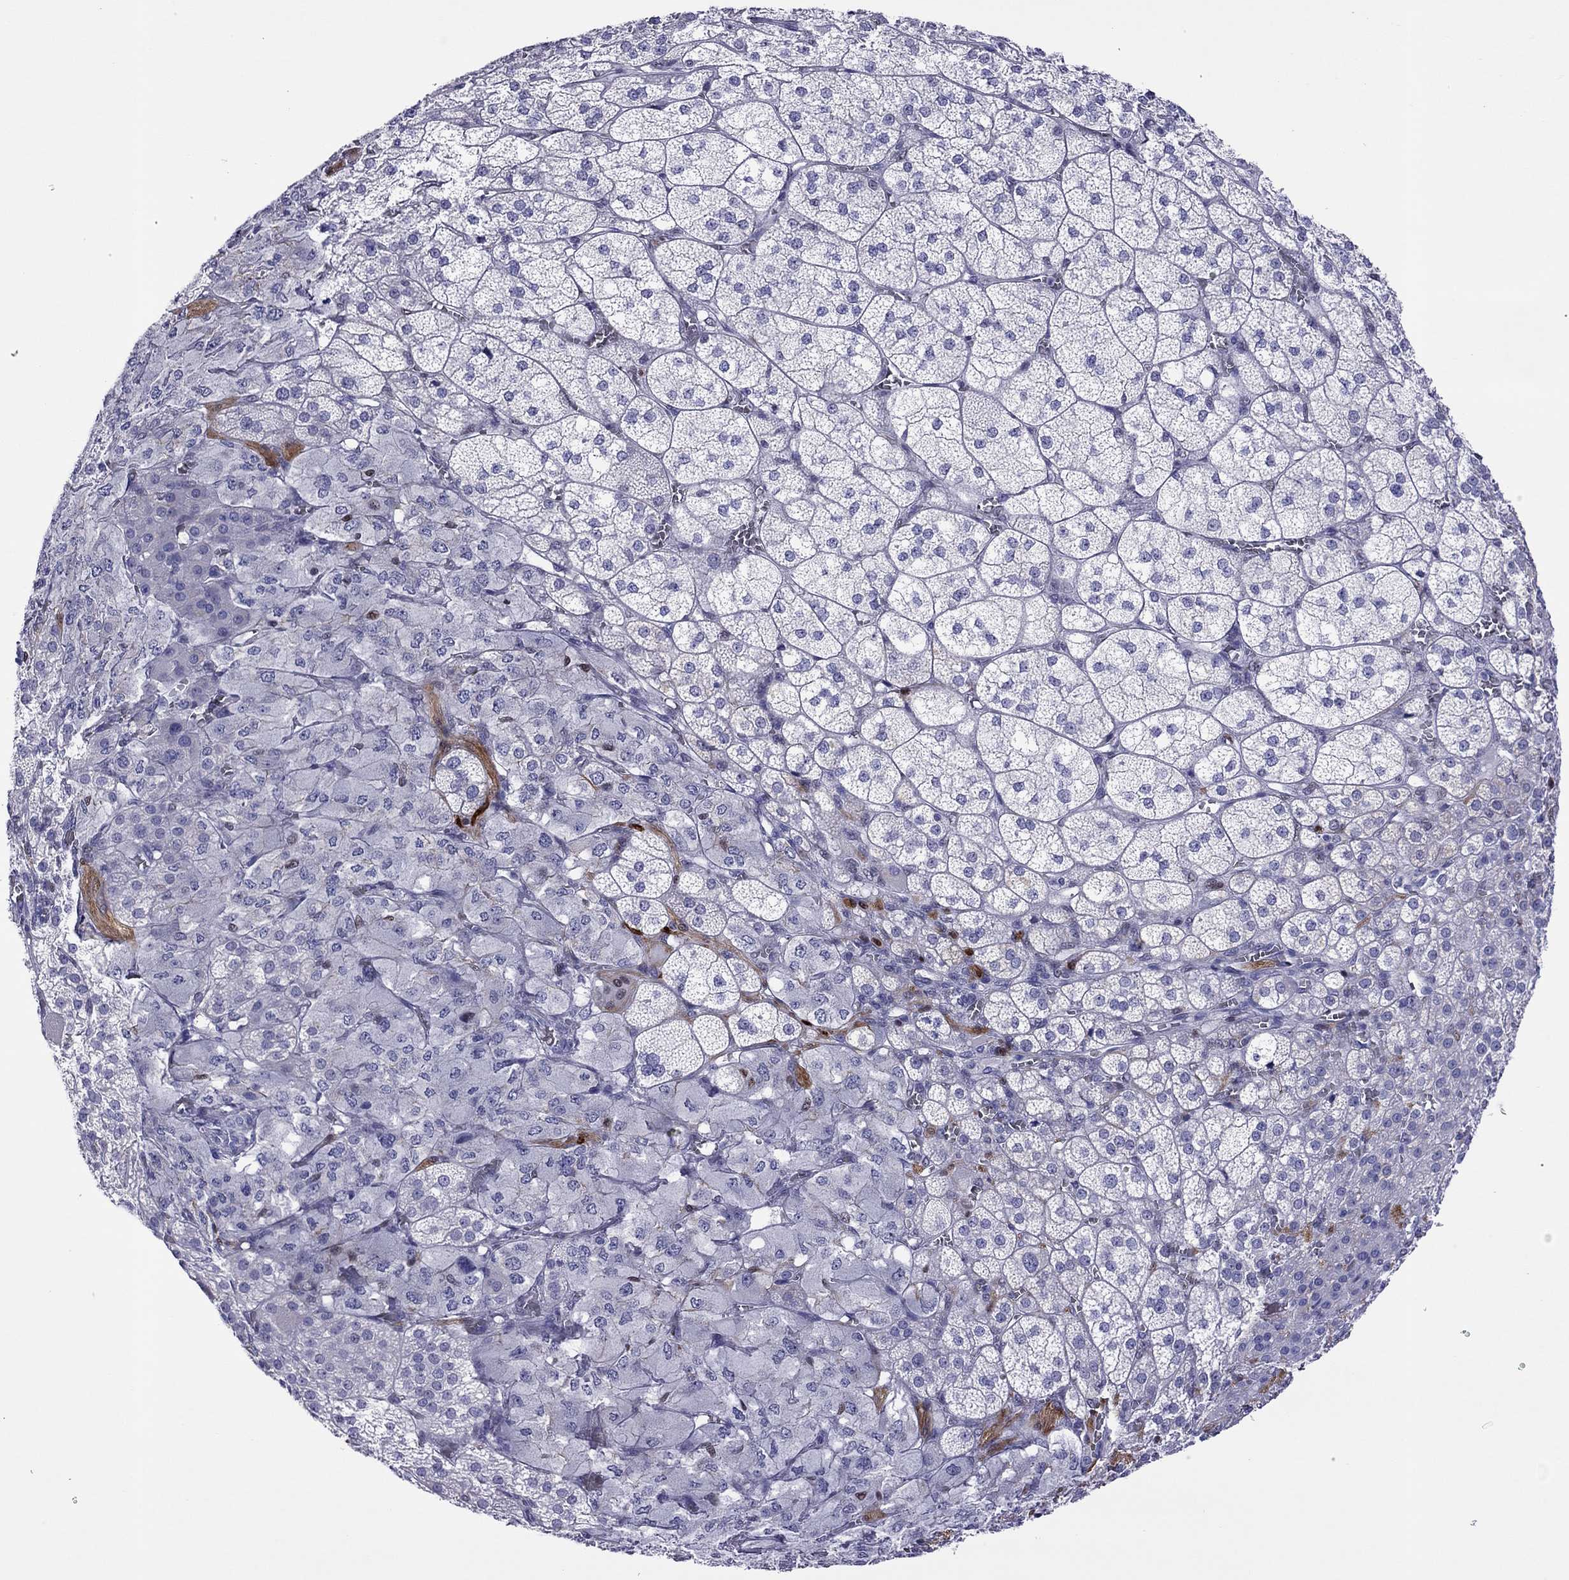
{"staining": {"intensity": "negative", "quantity": "none", "location": "none"}, "tissue": "adrenal gland", "cell_type": "Glandular cells", "image_type": "normal", "snomed": [{"axis": "morphology", "description": "Normal tissue, NOS"}, {"axis": "topography", "description": "Adrenal gland"}], "caption": "Protein analysis of benign adrenal gland shows no significant positivity in glandular cells. (IHC, brightfield microscopy, high magnification).", "gene": "MPZ", "patient": {"sex": "female", "age": 60}}